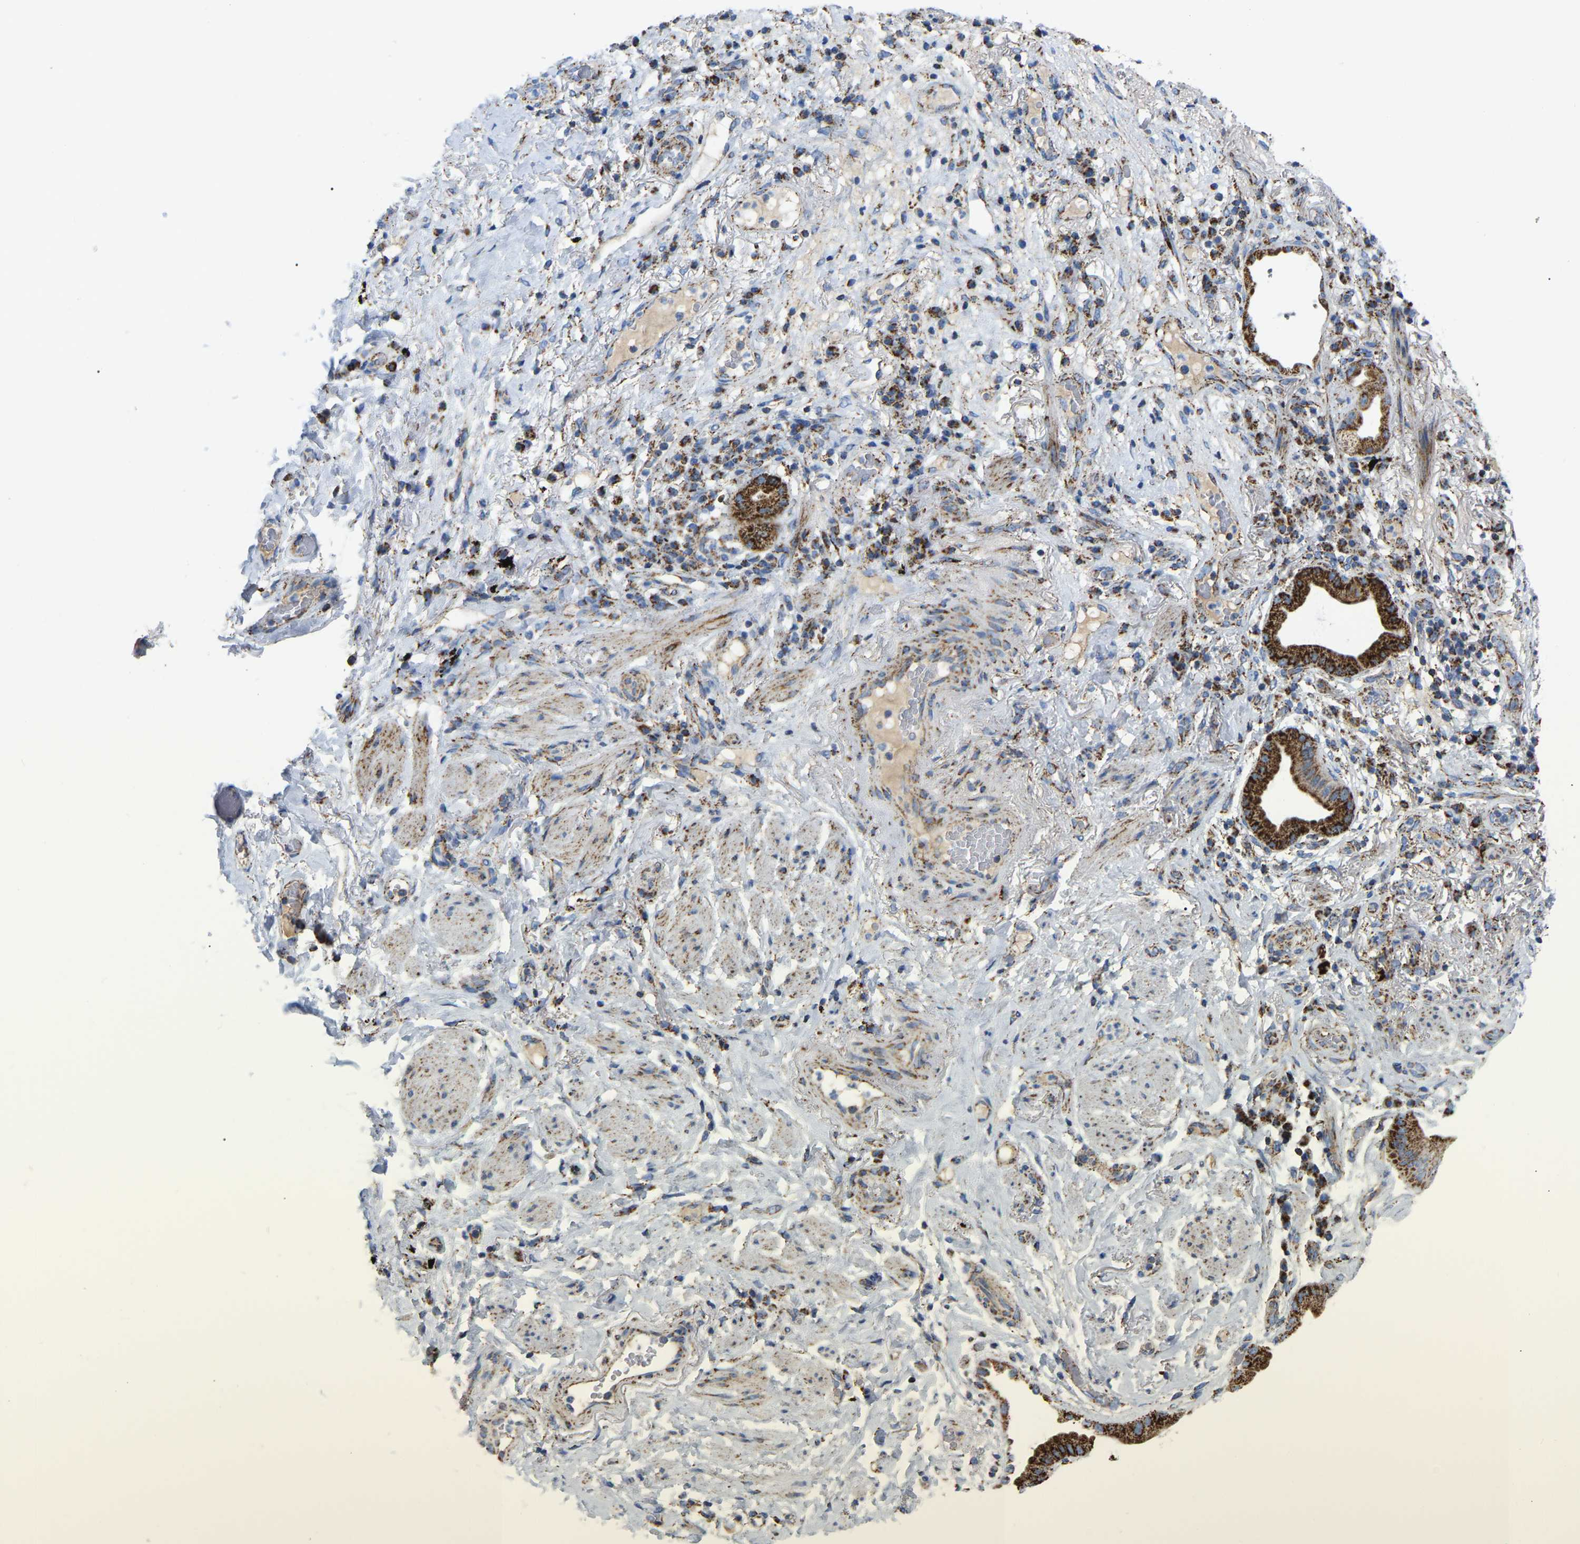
{"staining": {"intensity": "strong", "quantity": ">75%", "location": "cytoplasmic/membranous"}, "tissue": "lung cancer", "cell_type": "Tumor cells", "image_type": "cancer", "snomed": [{"axis": "morphology", "description": "Normal tissue, NOS"}, {"axis": "morphology", "description": "Adenocarcinoma, NOS"}, {"axis": "topography", "description": "Bronchus"}, {"axis": "topography", "description": "Lung"}], "caption": "Immunohistochemistry (IHC) (DAB) staining of lung cancer (adenocarcinoma) demonstrates strong cytoplasmic/membranous protein positivity in approximately >75% of tumor cells.", "gene": "HIBADH", "patient": {"sex": "female", "age": 70}}